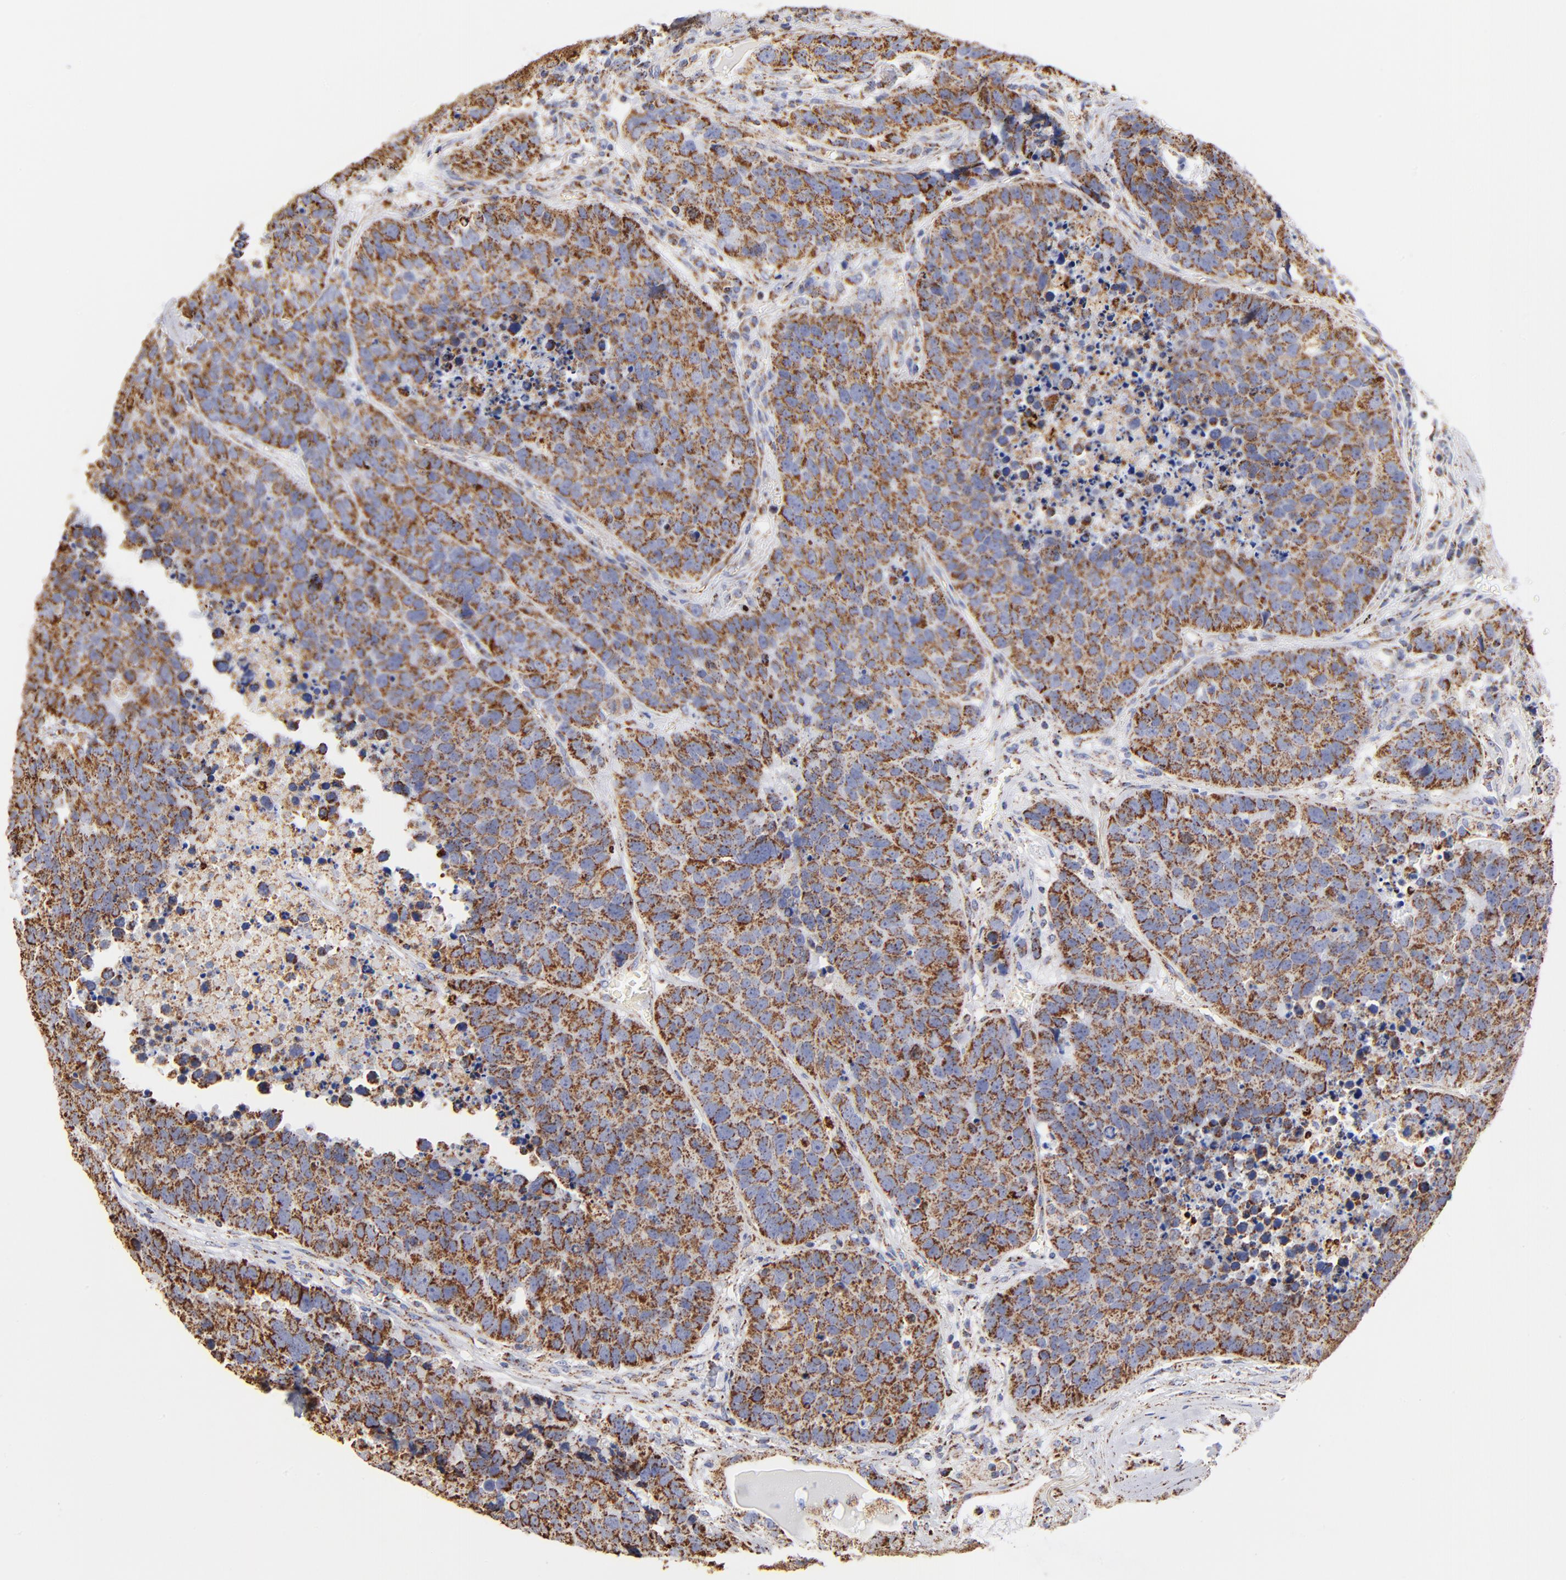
{"staining": {"intensity": "strong", "quantity": ">75%", "location": "cytoplasmic/membranous"}, "tissue": "carcinoid", "cell_type": "Tumor cells", "image_type": "cancer", "snomed": [{"axis": "morphology", "description": "Carcinoid, malignant, NOS"}, {"axis": "topography", "description": "Lung"}], "caption": "This image shows immunohistochemistry (IHC) staining of human carcinoid, with high strong cytoplasmic/membranous positivity in approximately >75% of tumor cells.", "gene": "PHB1", "patient": {"sex": "male", "age": 60}}